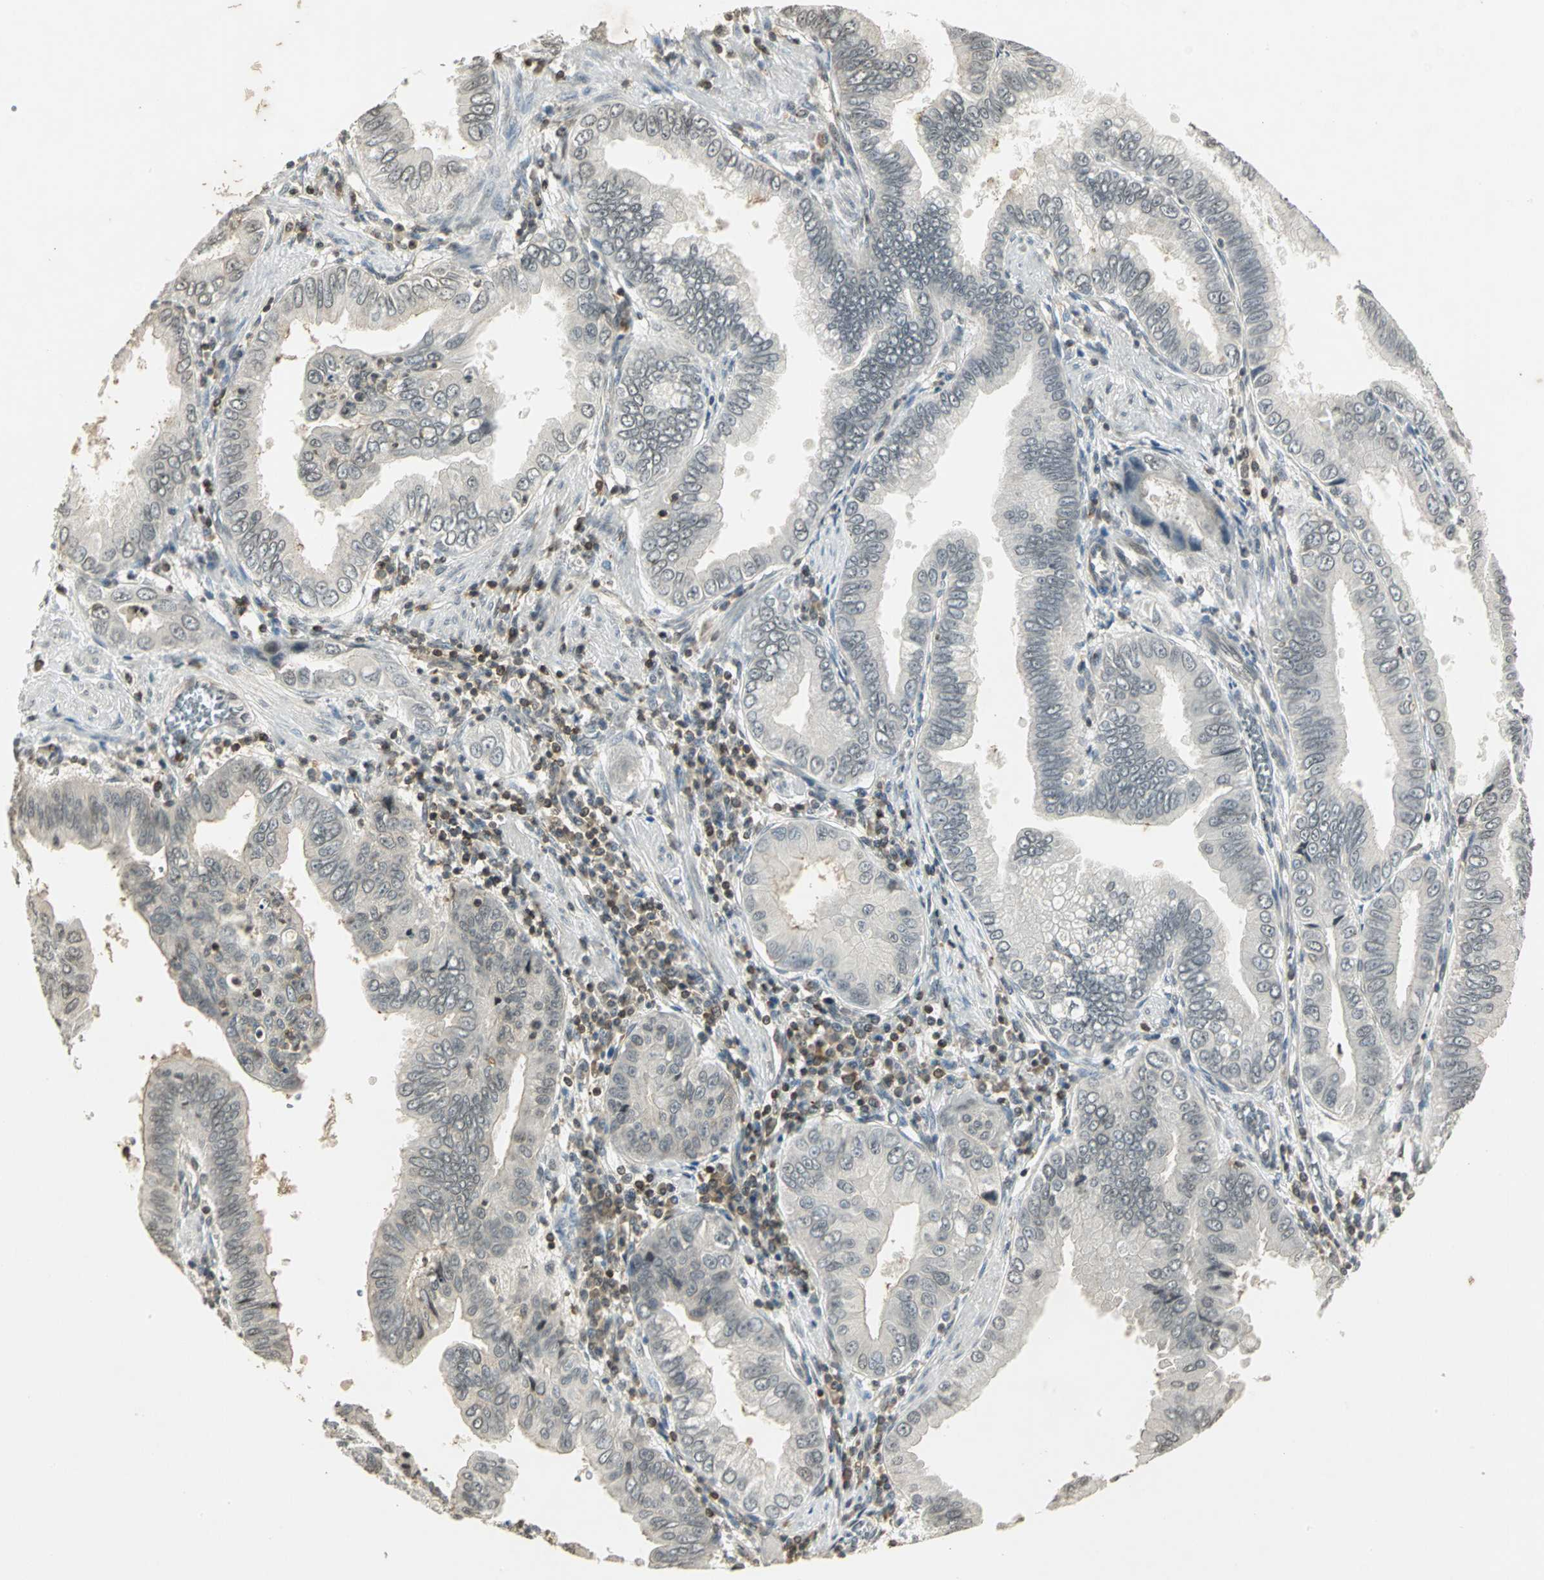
{"staining": {"intensity": "negative", "quantity": "none", "location": "none"}, "tissue": "pancreatic cancer", "cell_type": "Tumor cells", "image_type": "cancer", "snomed": [{"axis": "morphology", "description": "Normal tissue, NOS"}, {"axis": "topography", "description": "Lymph node"}], "caption": "An image of human pancreatic cancer is negative for staining in tumor cells.", "gene": "IL16", "patient": {"sex": "male", "age": 50}}